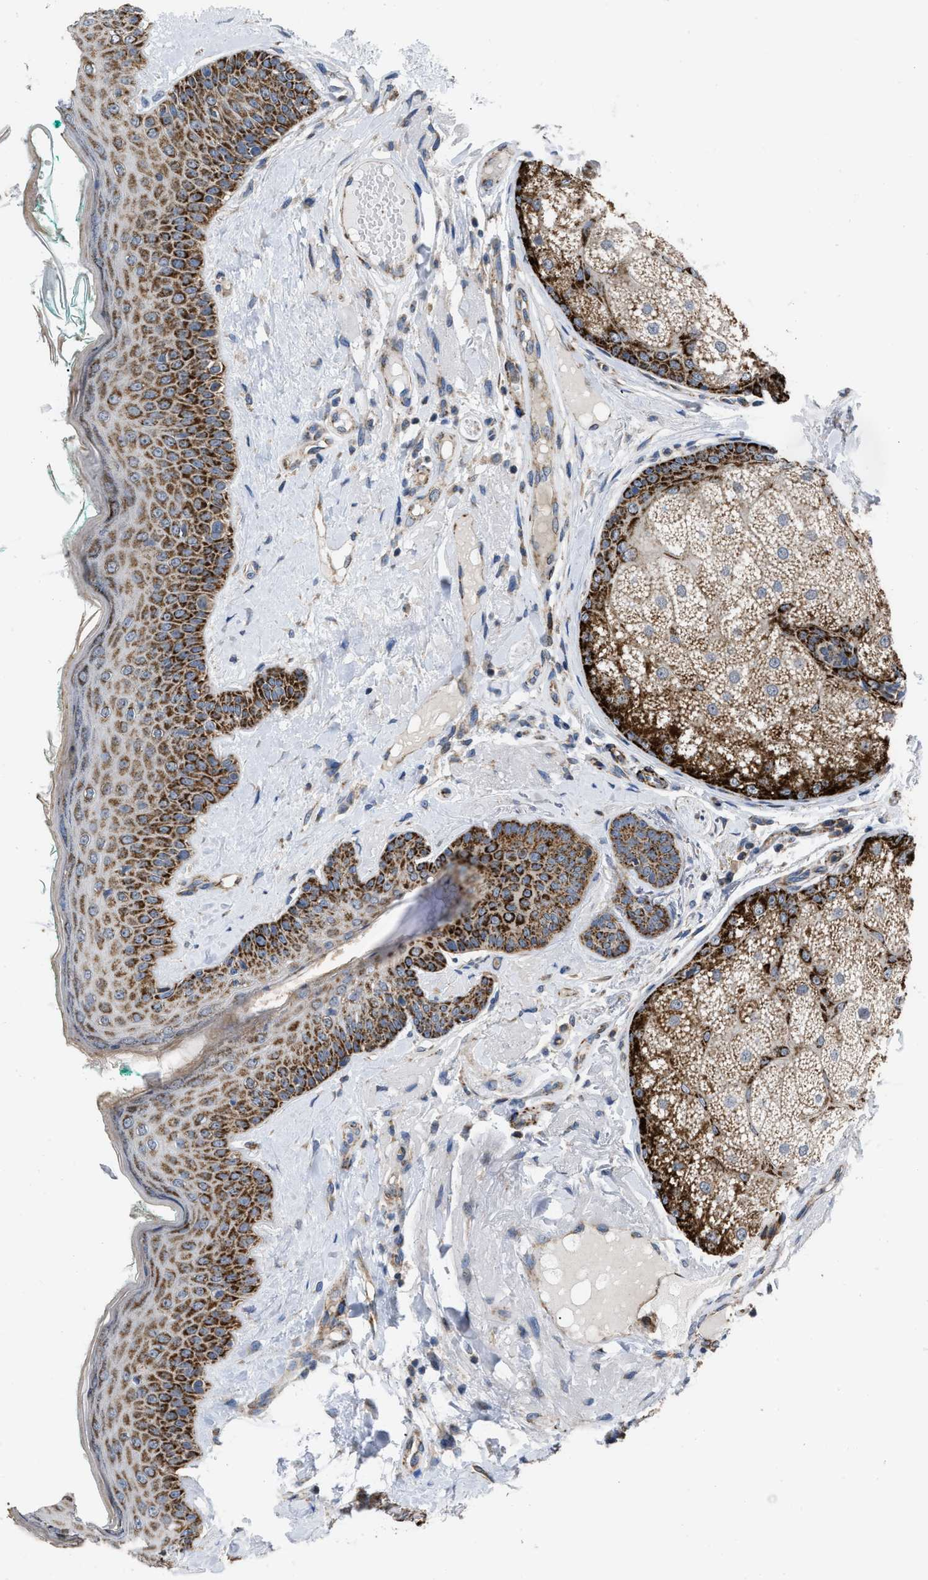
{"staining": {"intensity": "strong", "quantity": ">75%", "location": "cytoplasmic/membranous"}, "tissue": "oral mucosa", "cell_type": "Squamous epithelial cells", "image_type": "normal", "snomed": [{"axis": "morphology", "description": "Normal tissue, NOS"}, {"axis": "topography", "description": "Skin"}, {"axis": "topography", "description": "Oral tissue"}], "caption": "The photomicrograph exhibits staining of benign oral mucosa, revealing strong cytoplasmic/membranous protein staining (brown color) within squamous epithelial cells. (DAB (3,3'-diaminobenzidine) IHC with brightfield microscopy, high magnification).", "gene": "AKAP1", "patient": {"sex": "male", "age": 84}}